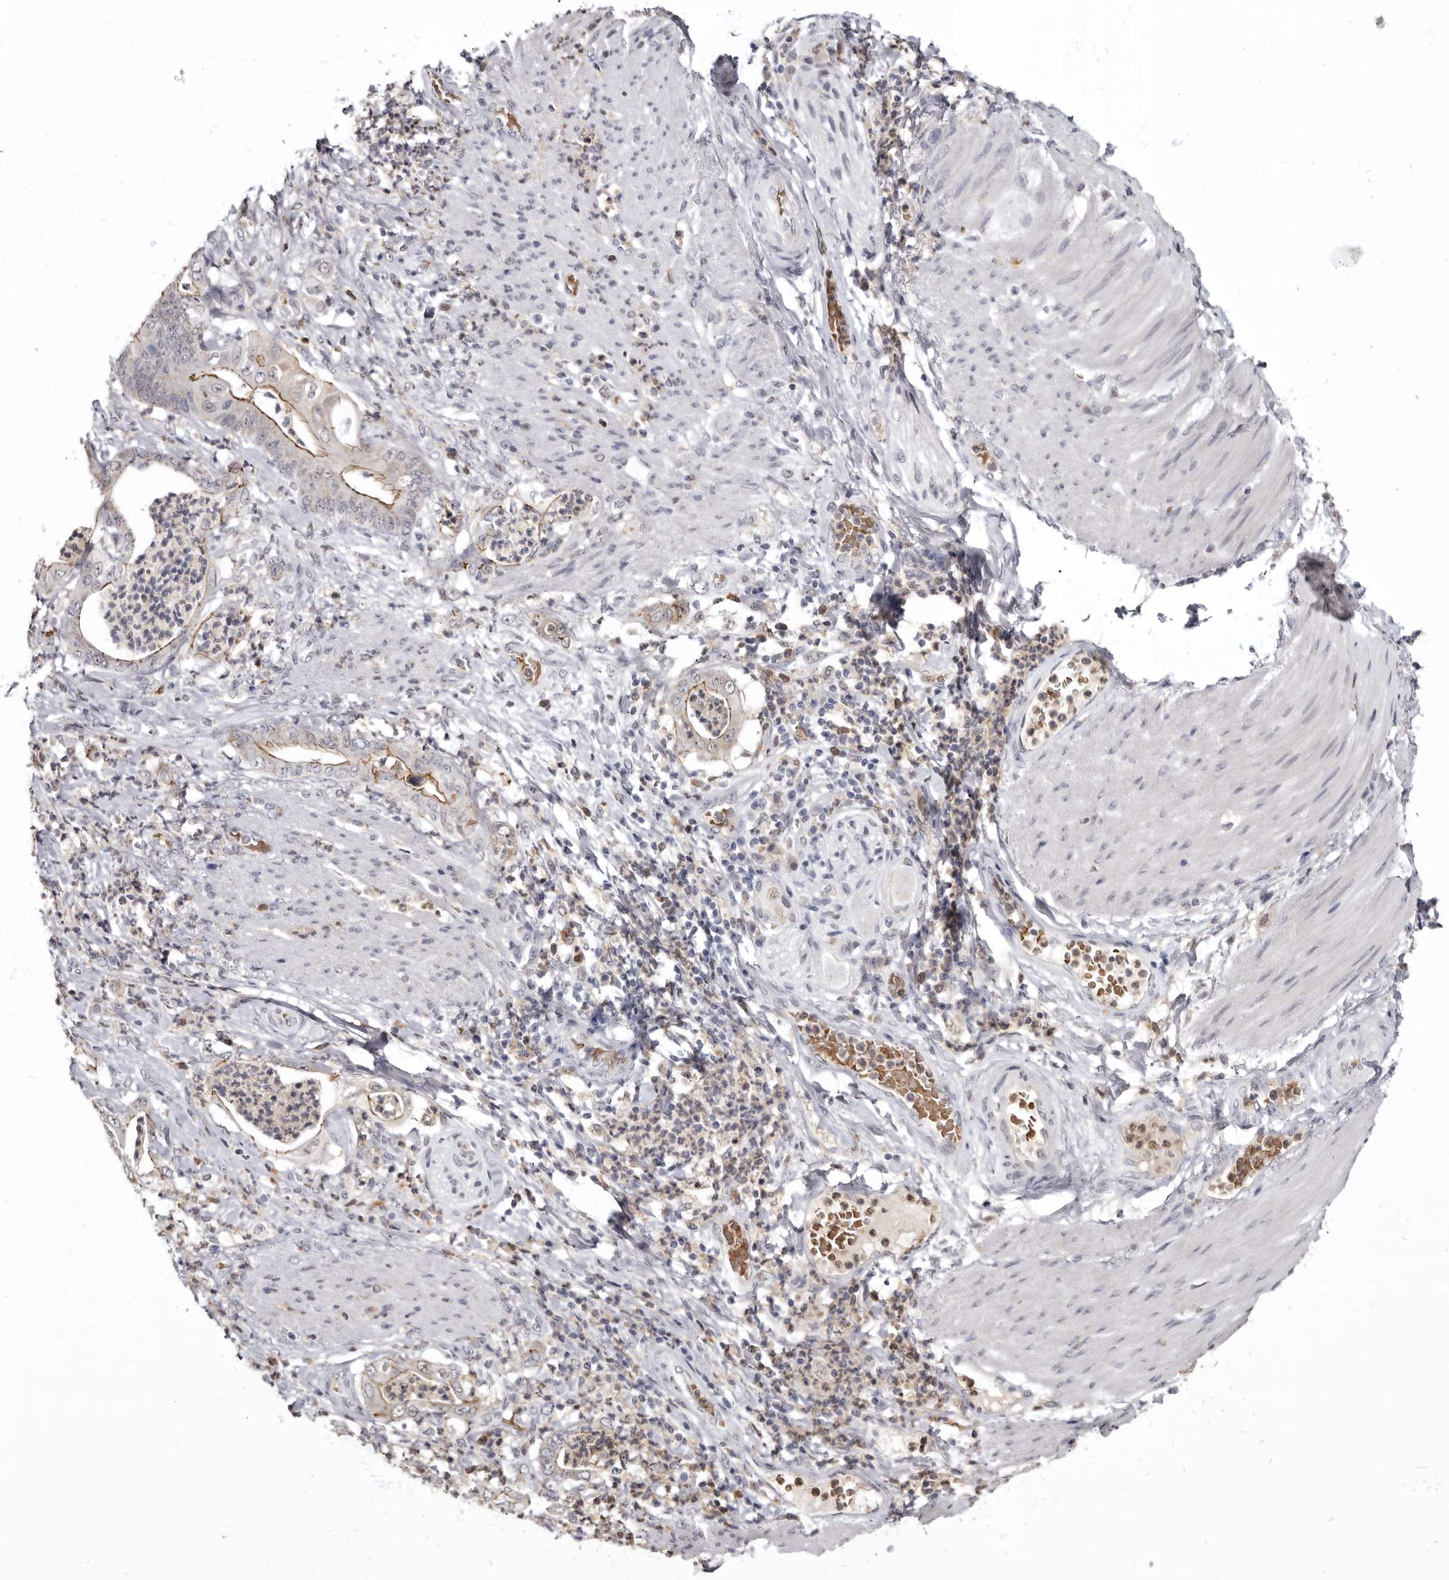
{"staining": {"intensity": "moderate", "quantity": "25%-75%", "location": "cytoplasmic/membranous"}, "tissue": "stomach cancer", "cell_type": "Tumor cells", "image_type": "cancer", "snomed": [{"axis": "morphology", "description": "Adenocarcinoma, NOS"}, {"axis": "topography", "description": "Stomach"}], "caption": "Protein staining reveals moderate cytoplasmic/membranous positivity in approximately 25%-75% of tumor cells in stomach adenocarcinoma.", "gene": "CGN", "patient": {"sex": "female", "age": 73}}